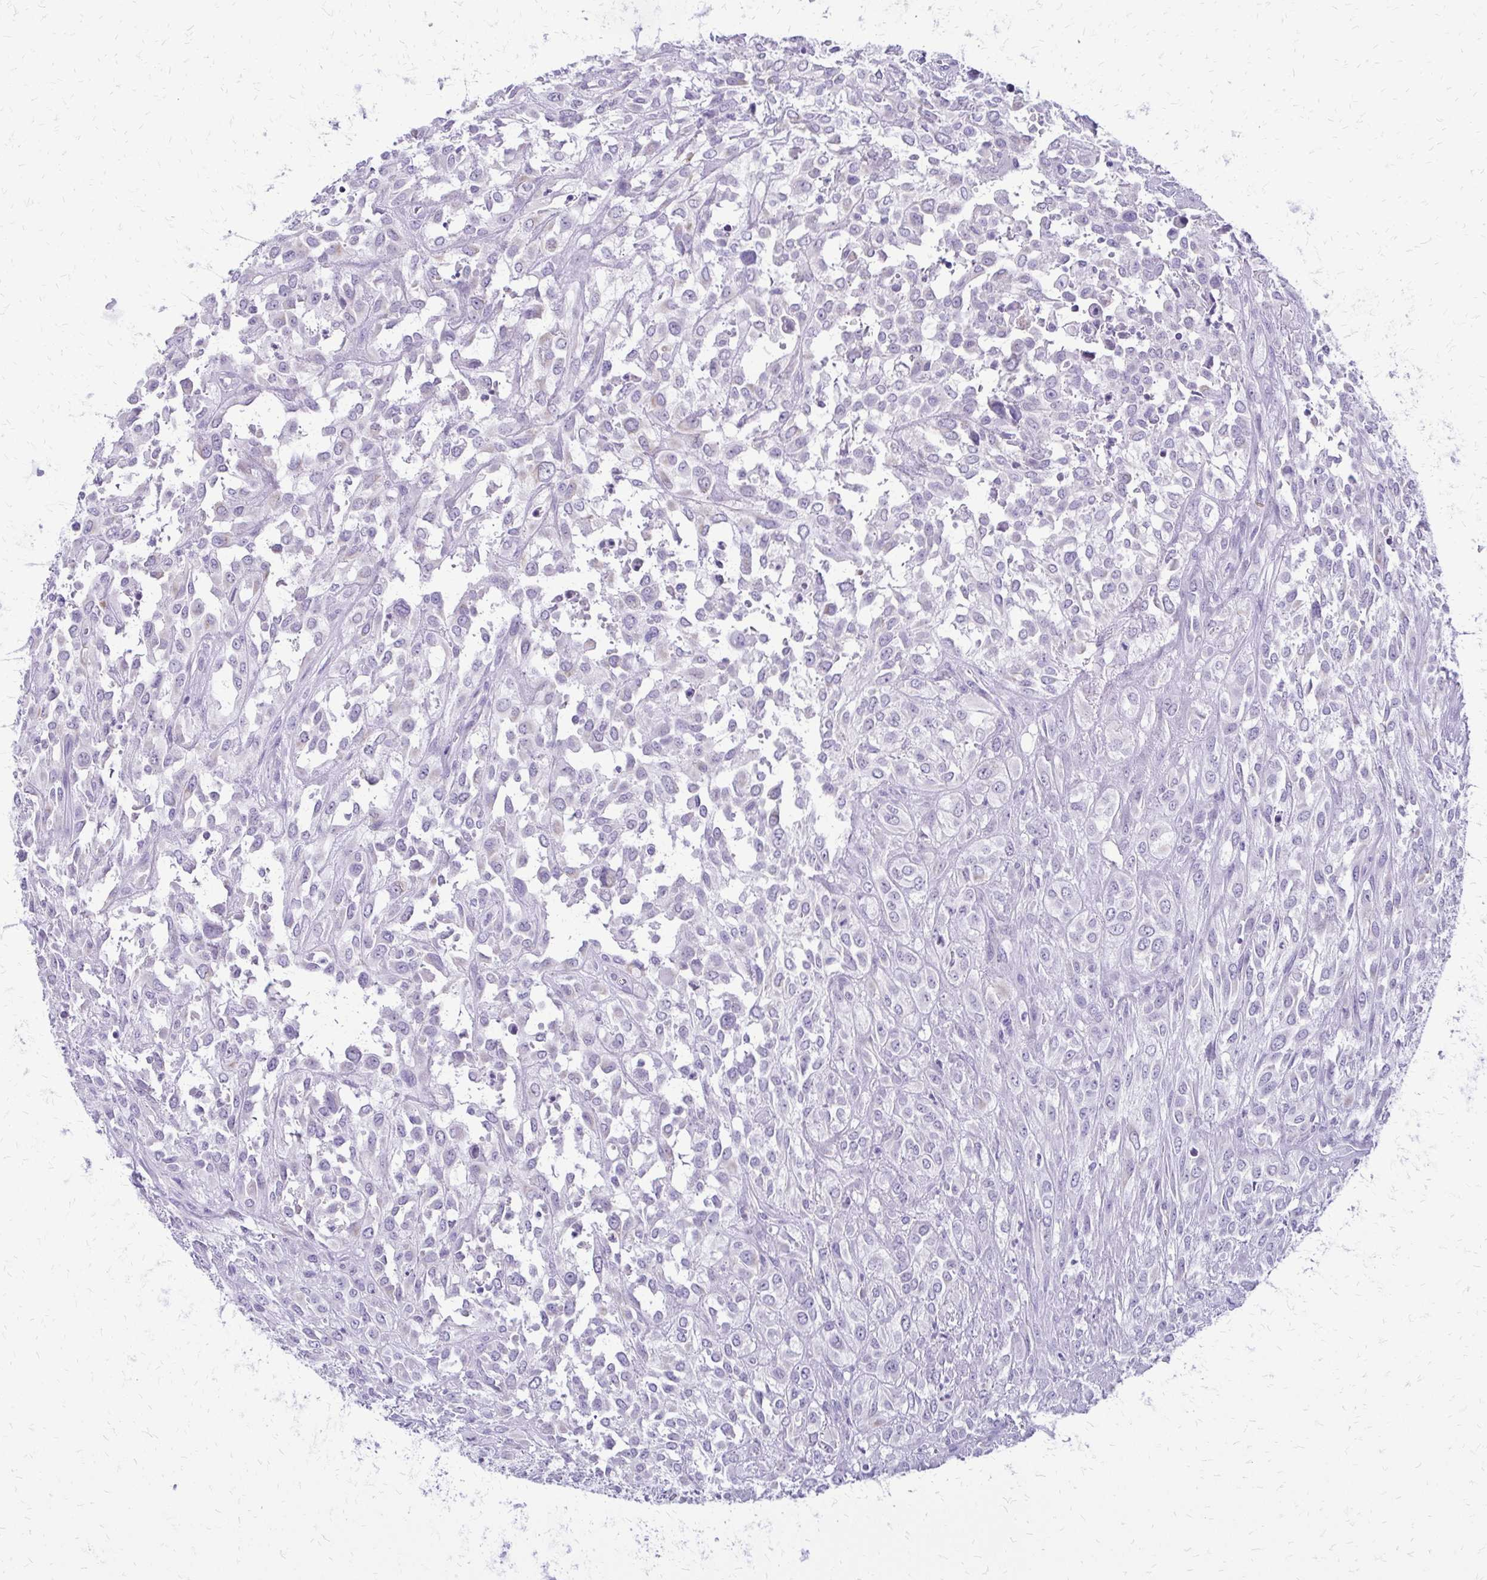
{"staining": {"intensity": "negative", "quantity": "none", "location": "none"}, "tissue": "urothelial cancer", "cell_type": "Tumor cells", "image_type": "cancer", "snomed": [{"axis": "morphology", "description": "Urothelial carcinoma, High grade"}, {"axis": "topography", "description": "Urinary bladder"}], "caption": "High-grade urothelial carcinoma stained for a protein using immunohistochemistry (IHC) displays no expression tumor cells.", "gene": "FAM162B", "patient": {"sex": "male", "age": 67}}